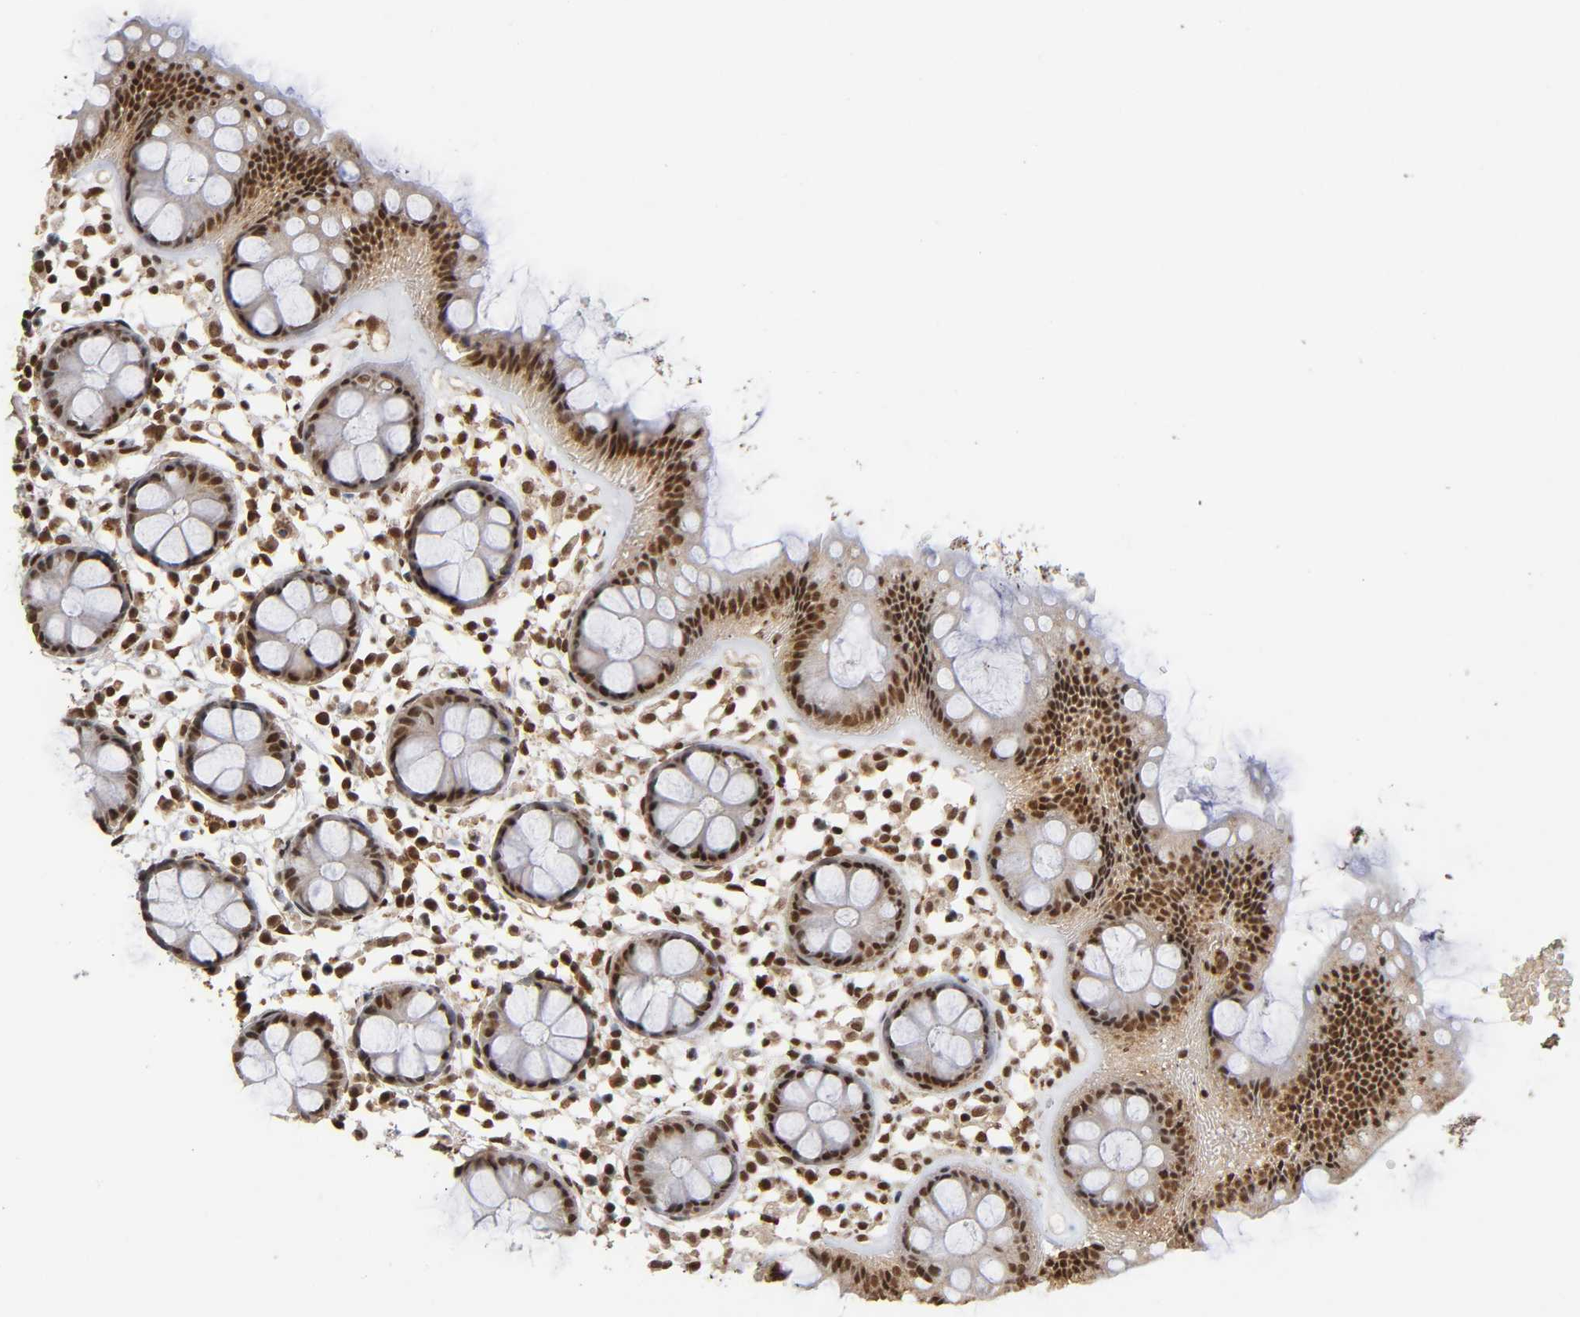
{"staining": {"intensity": "strong", "quantity": "25%-75%", "location": "cytoplasmic/membranous,nuclear"}, "tissue": "rectum", "cell_type": "Glandular cells", "image_type": "normal", "snomed": [{"axis": "morphology", "description": "Normal tissue, NOS"}, {"axis": "topography", "description": "Rectum"}], "caption": "Immunohistochemical staining of benign human rectum demonstrates 25%-75% levels of strong cytoplasmic/membranous,nuclear protein expression in about 25%-75% of glandular cells.", "gene": "ZNF384", "patient": {"sex": "female", "age": 66}}